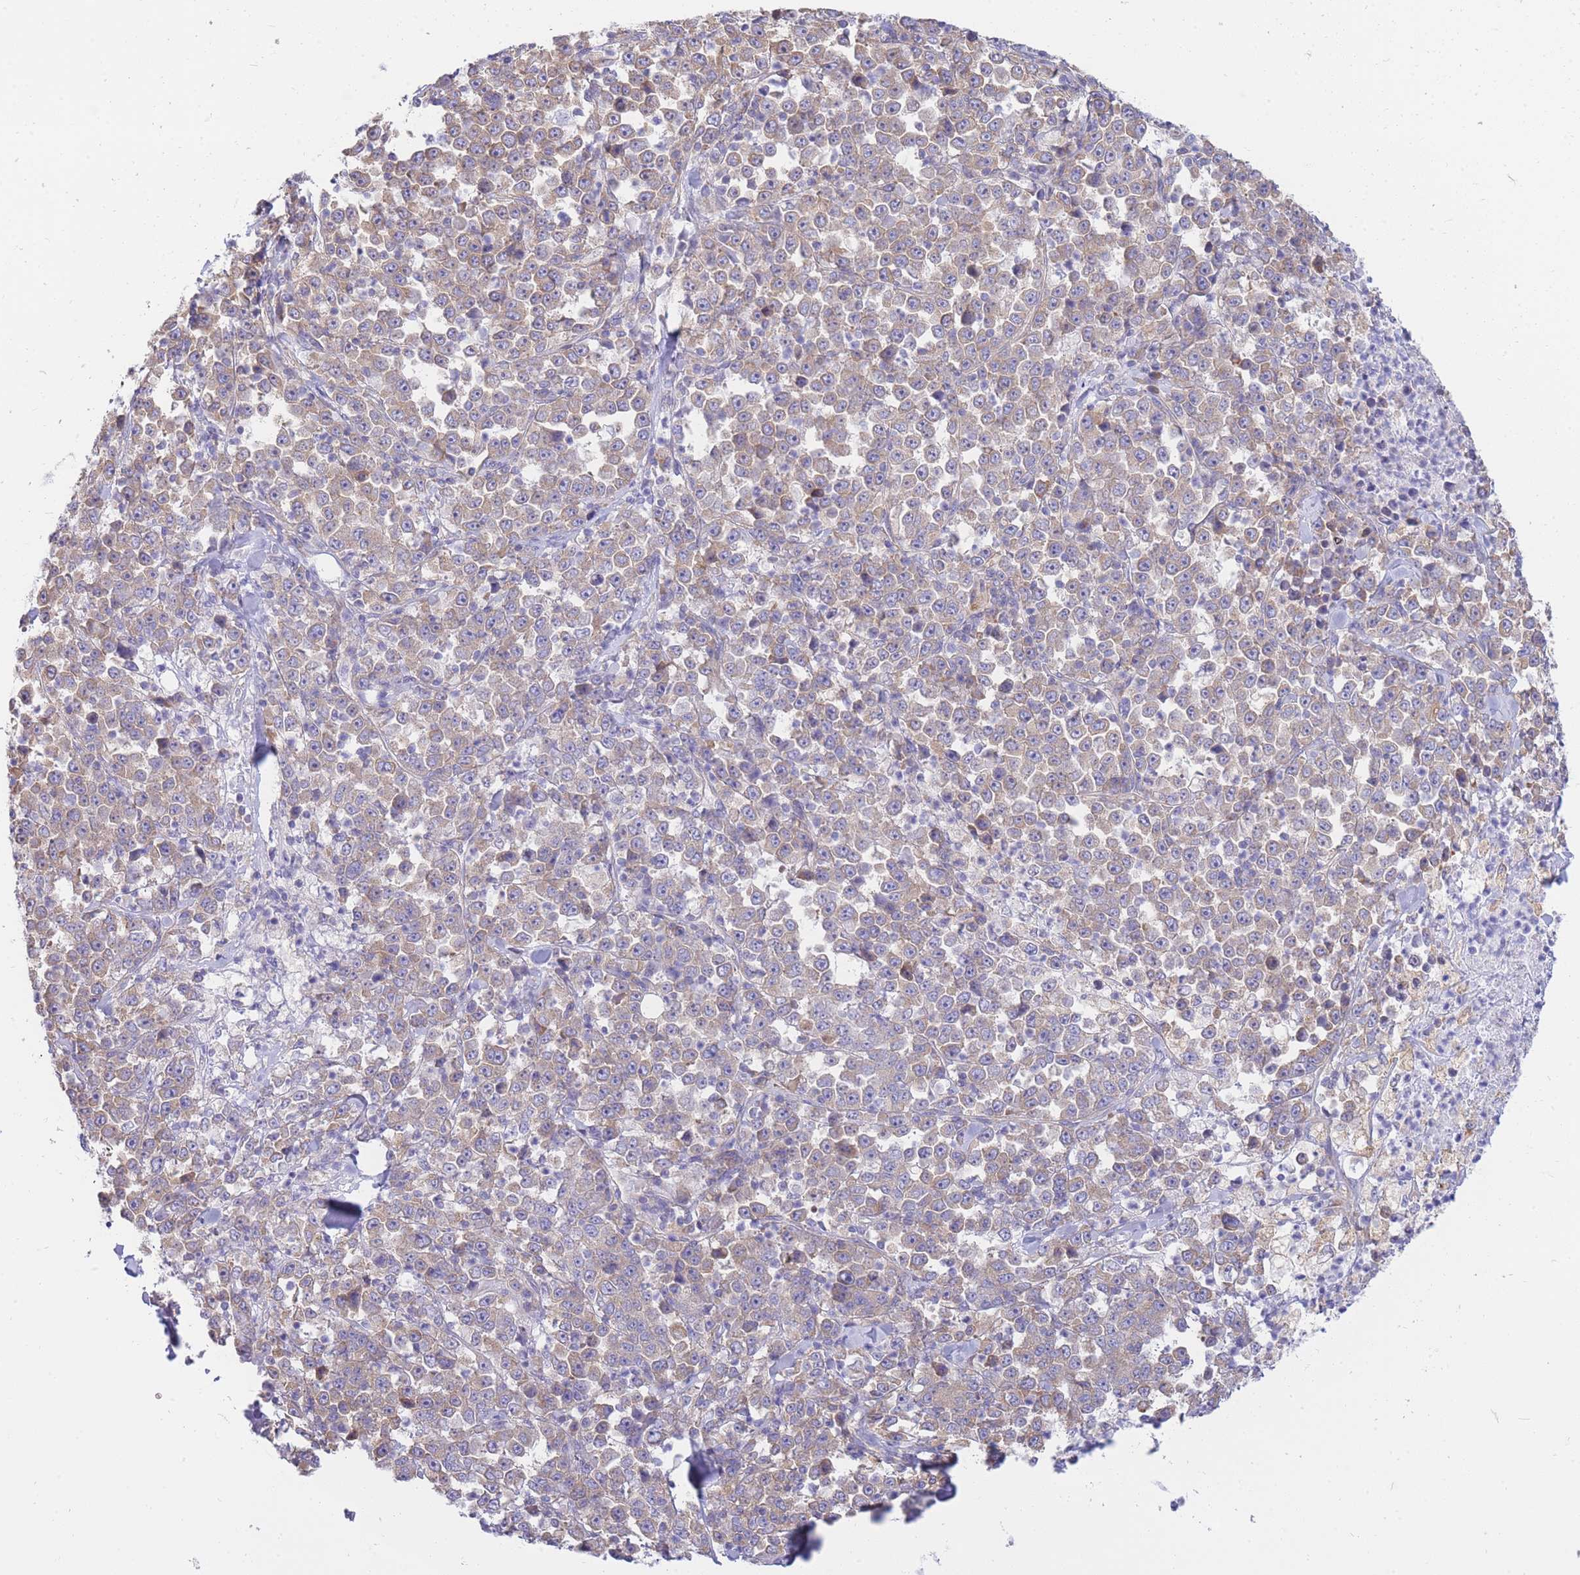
{"staining": {"intensity": "weak", "quantity": "<25%", "location": "cytoplasmic/membranous"}, "tissue": "stomach cancer", "cell_type": "Tumor cells", "image_type": "cancer", "snomed": [{"axis": "morphology", "description": "Normal tissue, NOS"}, {"axis": "morphology", "description": "Adenocarcinoma, NOS"}, {"axis": "topography", "description": "Stomach, upper"}, {"axis": "topography", "description": "Stomach"}], "caption": "This is a photomicrograph of immunohistochemistry staining of adenocarcinoma (stomach), which shows no staining in tumor cells.", "gene": "SH2B2", "patient": {"sex": "male", "age": 59}}